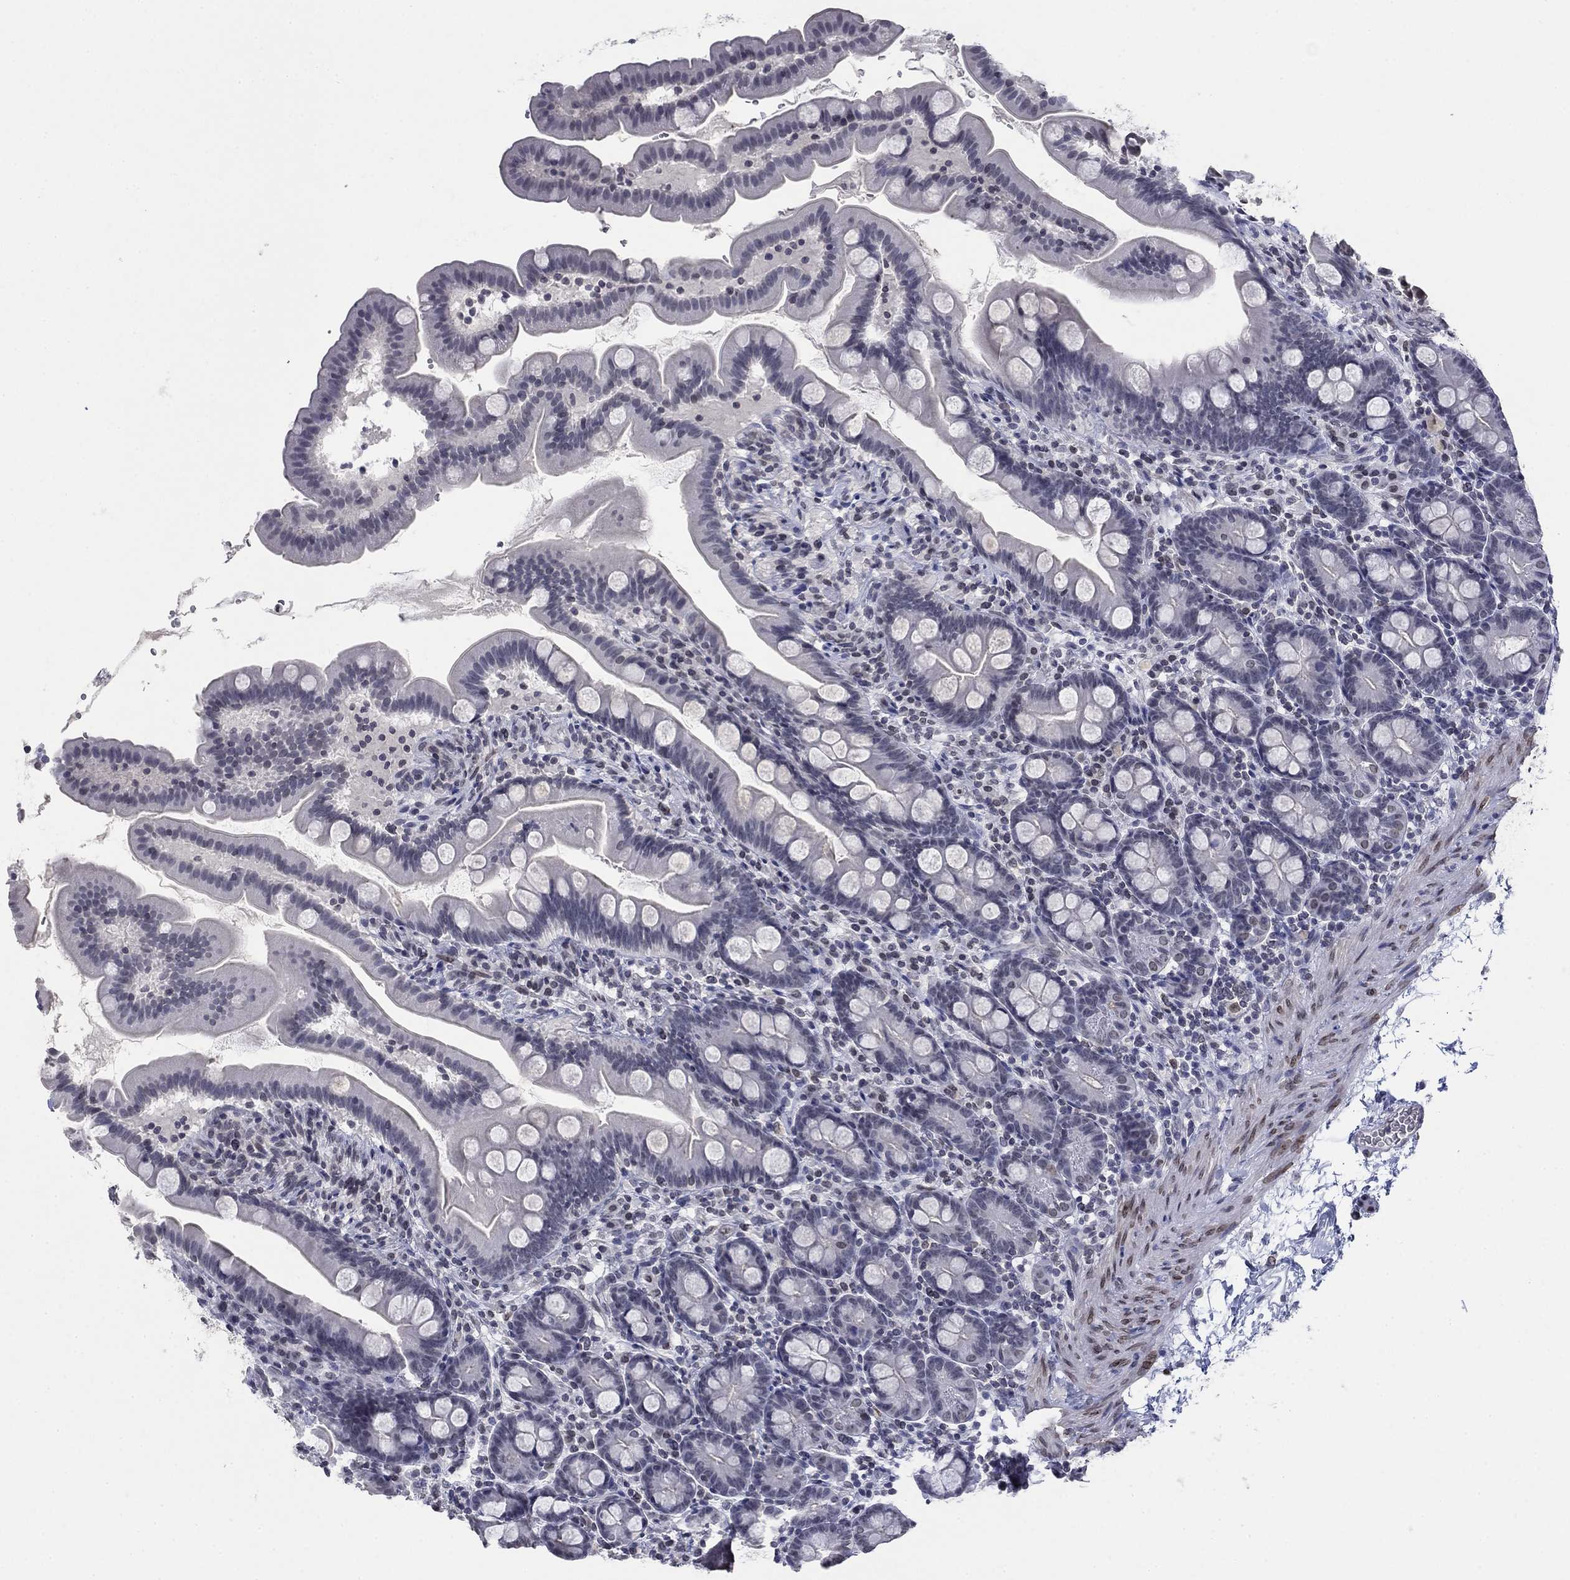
{"staining": {"intensity": "negative", "quantity": "none", "location": "none"}, "tissue": "small intestine", "cell_type": "Glandular cells", "image_type": "normal", "snomed": [{"axis": "morphology", "description": "Normal tissue, NOS"}, {"axis": "topography", "description": "Small intestine"}], "caption": "Immunohistochemistry (IHC) photomicrograph of benign small intestine: human small intestine stained with DAB (3,3'-diaminobenzidine) demonstrates no significant protein positivity in glandular cells.", "gene": "TOR1AIP1", "patient": {"sex": "female", "age": 44}}